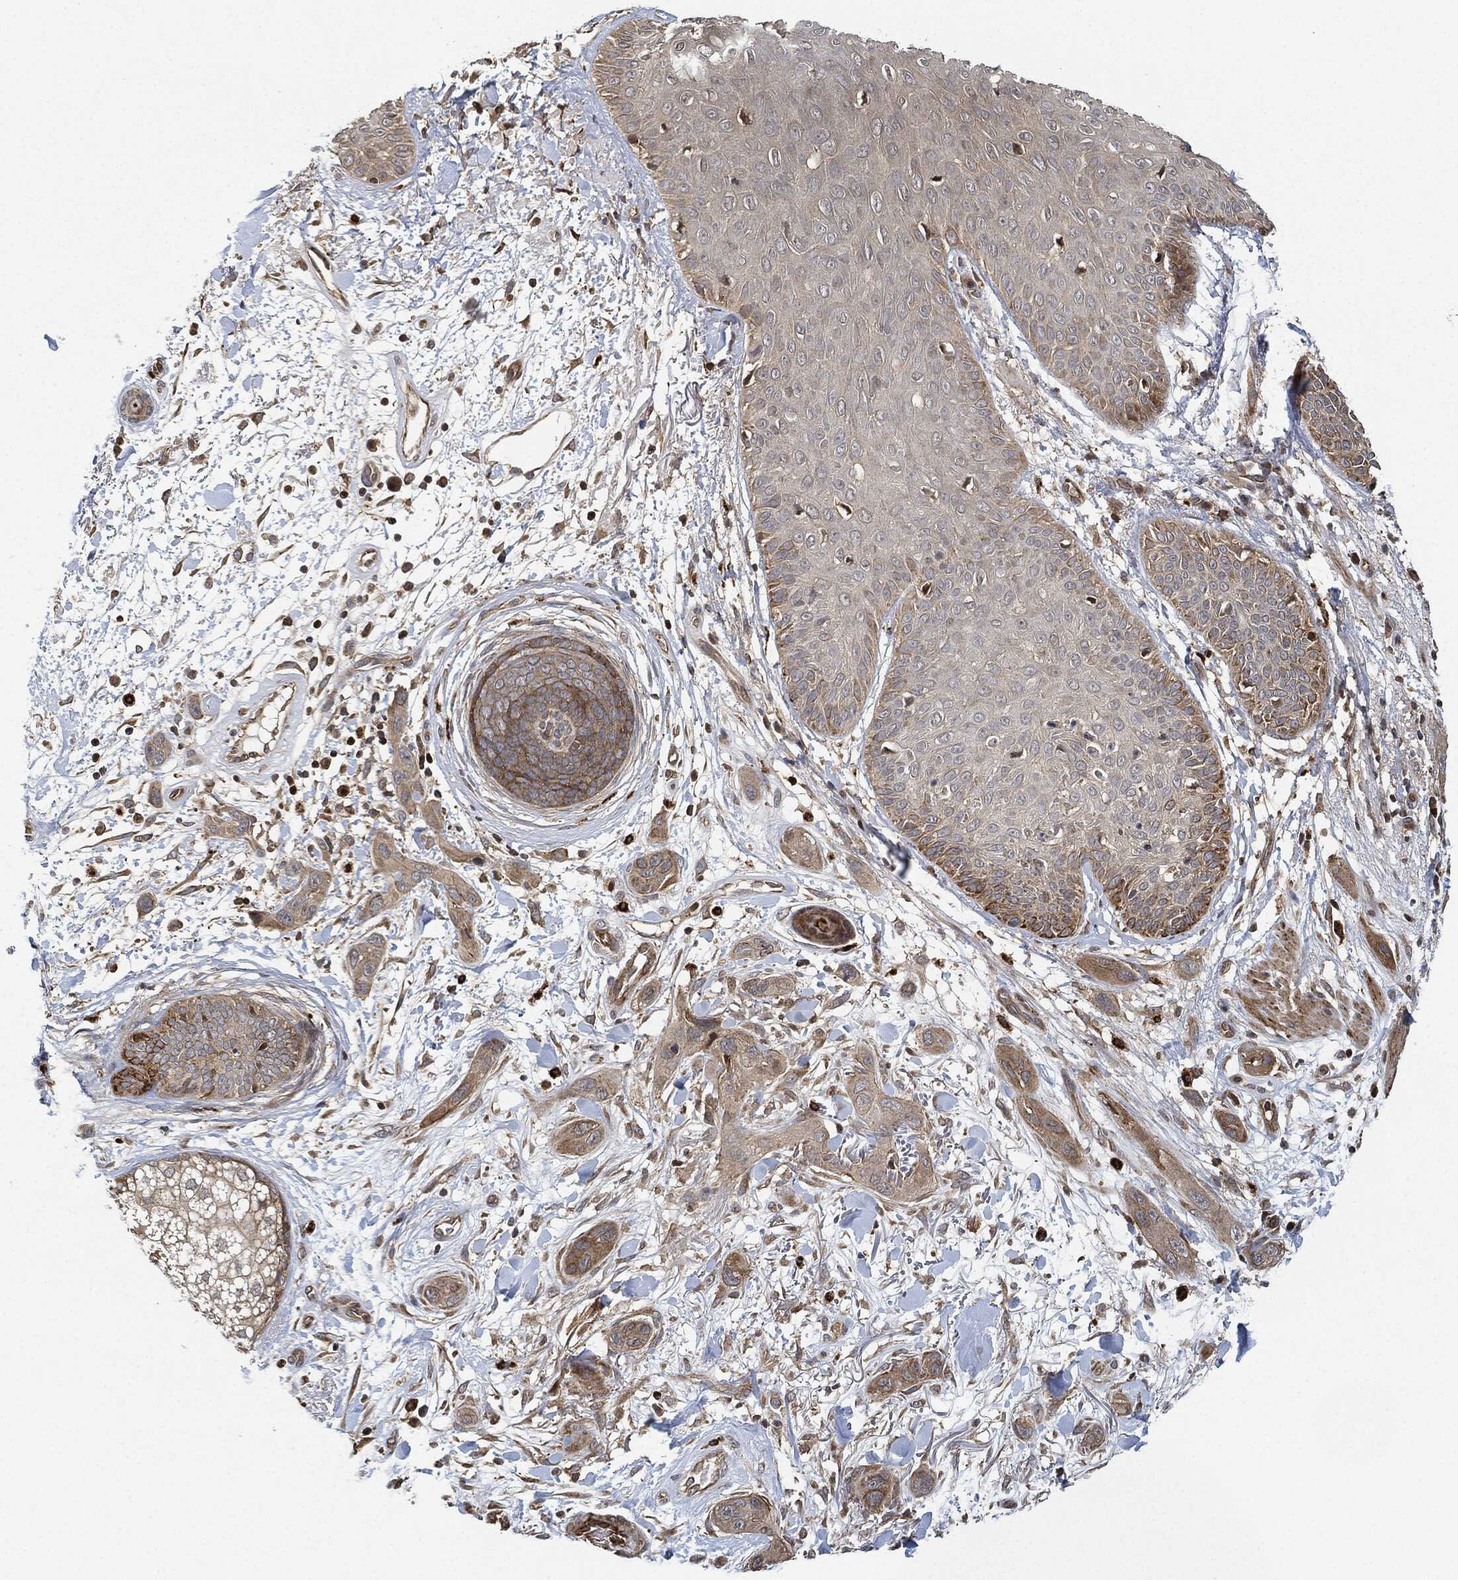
{"staining": {"intensity": "moderate", "quantity": "25%-75%", "location": "cytoplasmic/membranous"}, "tissue": "skin cancer", "cell_type": "Tumor cells", "image_type": "cancer", "snomed": [{"axis": "morphology", "description": "Squamous cell carcinoma, NOS"}, {"axis": "topography", "description": "Skin"}], "caption": "This is a micrograph of immunohistochemistry (IHC) staining of skin squamous cell carcinoma, which shows moderate staining in the cytoplasmic/membranous of tumor cells.", "gene": "MAP3K3", "patient": {"sex": "male", "age": 78}}